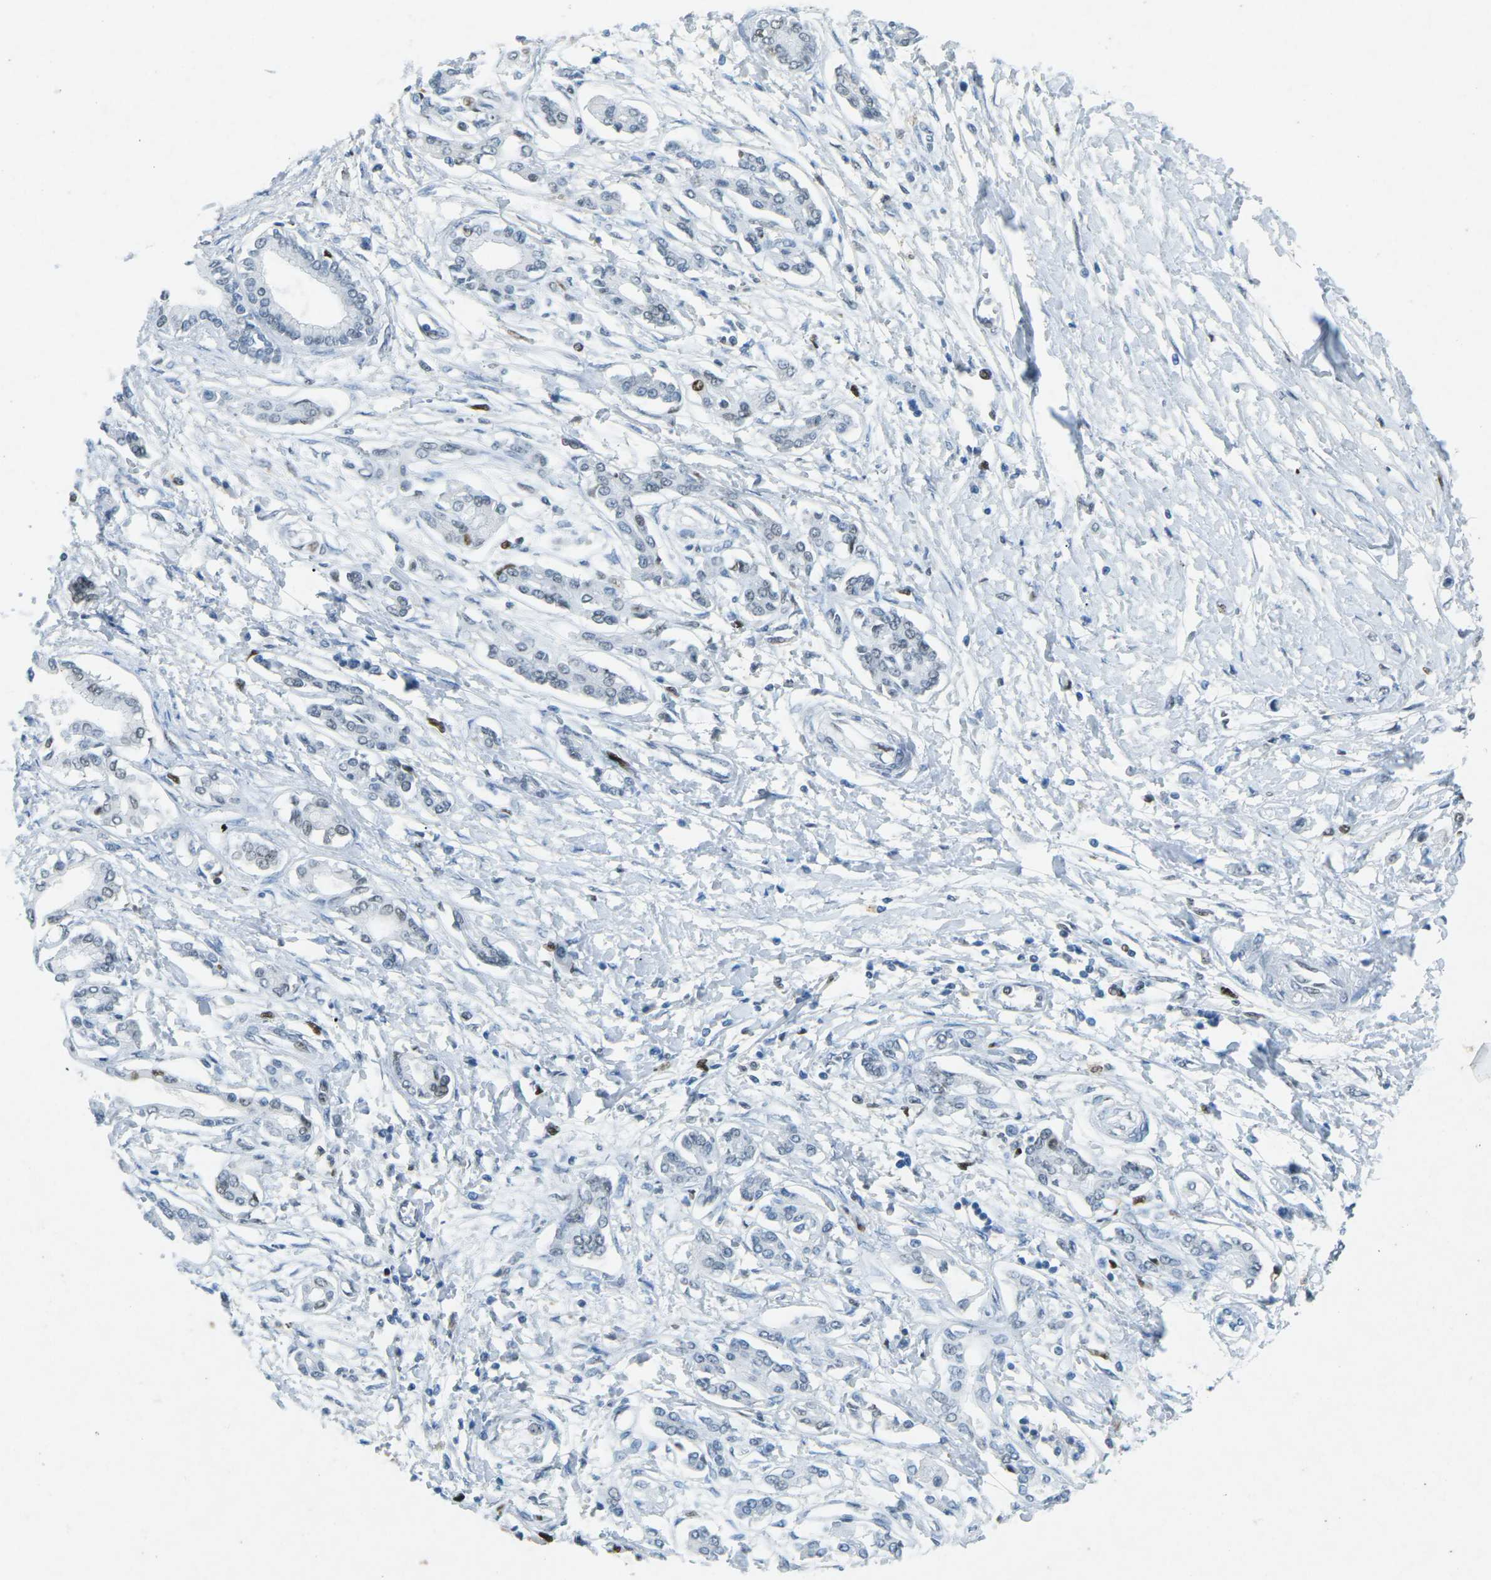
{"staining": {"intensity": "moderate", "quantity": "25%-75%", "location": "nuclear"}, "tissue": "pancreatic cancer", "cell_type": "Tumor cells", "image_type": "cancer", "snomed": [{"axis": "morphology", "description": "Adenocarcinoma, NOS"}, {"axis": "topography", "description": "Pancreas"}], "caption": "This image exhibits adenocarcinoma (pancreatic) stained with immunohistochemistry (IHC) to label a protein in brown. The nuclear of tumor cells show moderate positivity for the protein. Nuclei are counter-stained blue.", "gene": "RB1", "patient": {"sex": "male", "age": 56}}